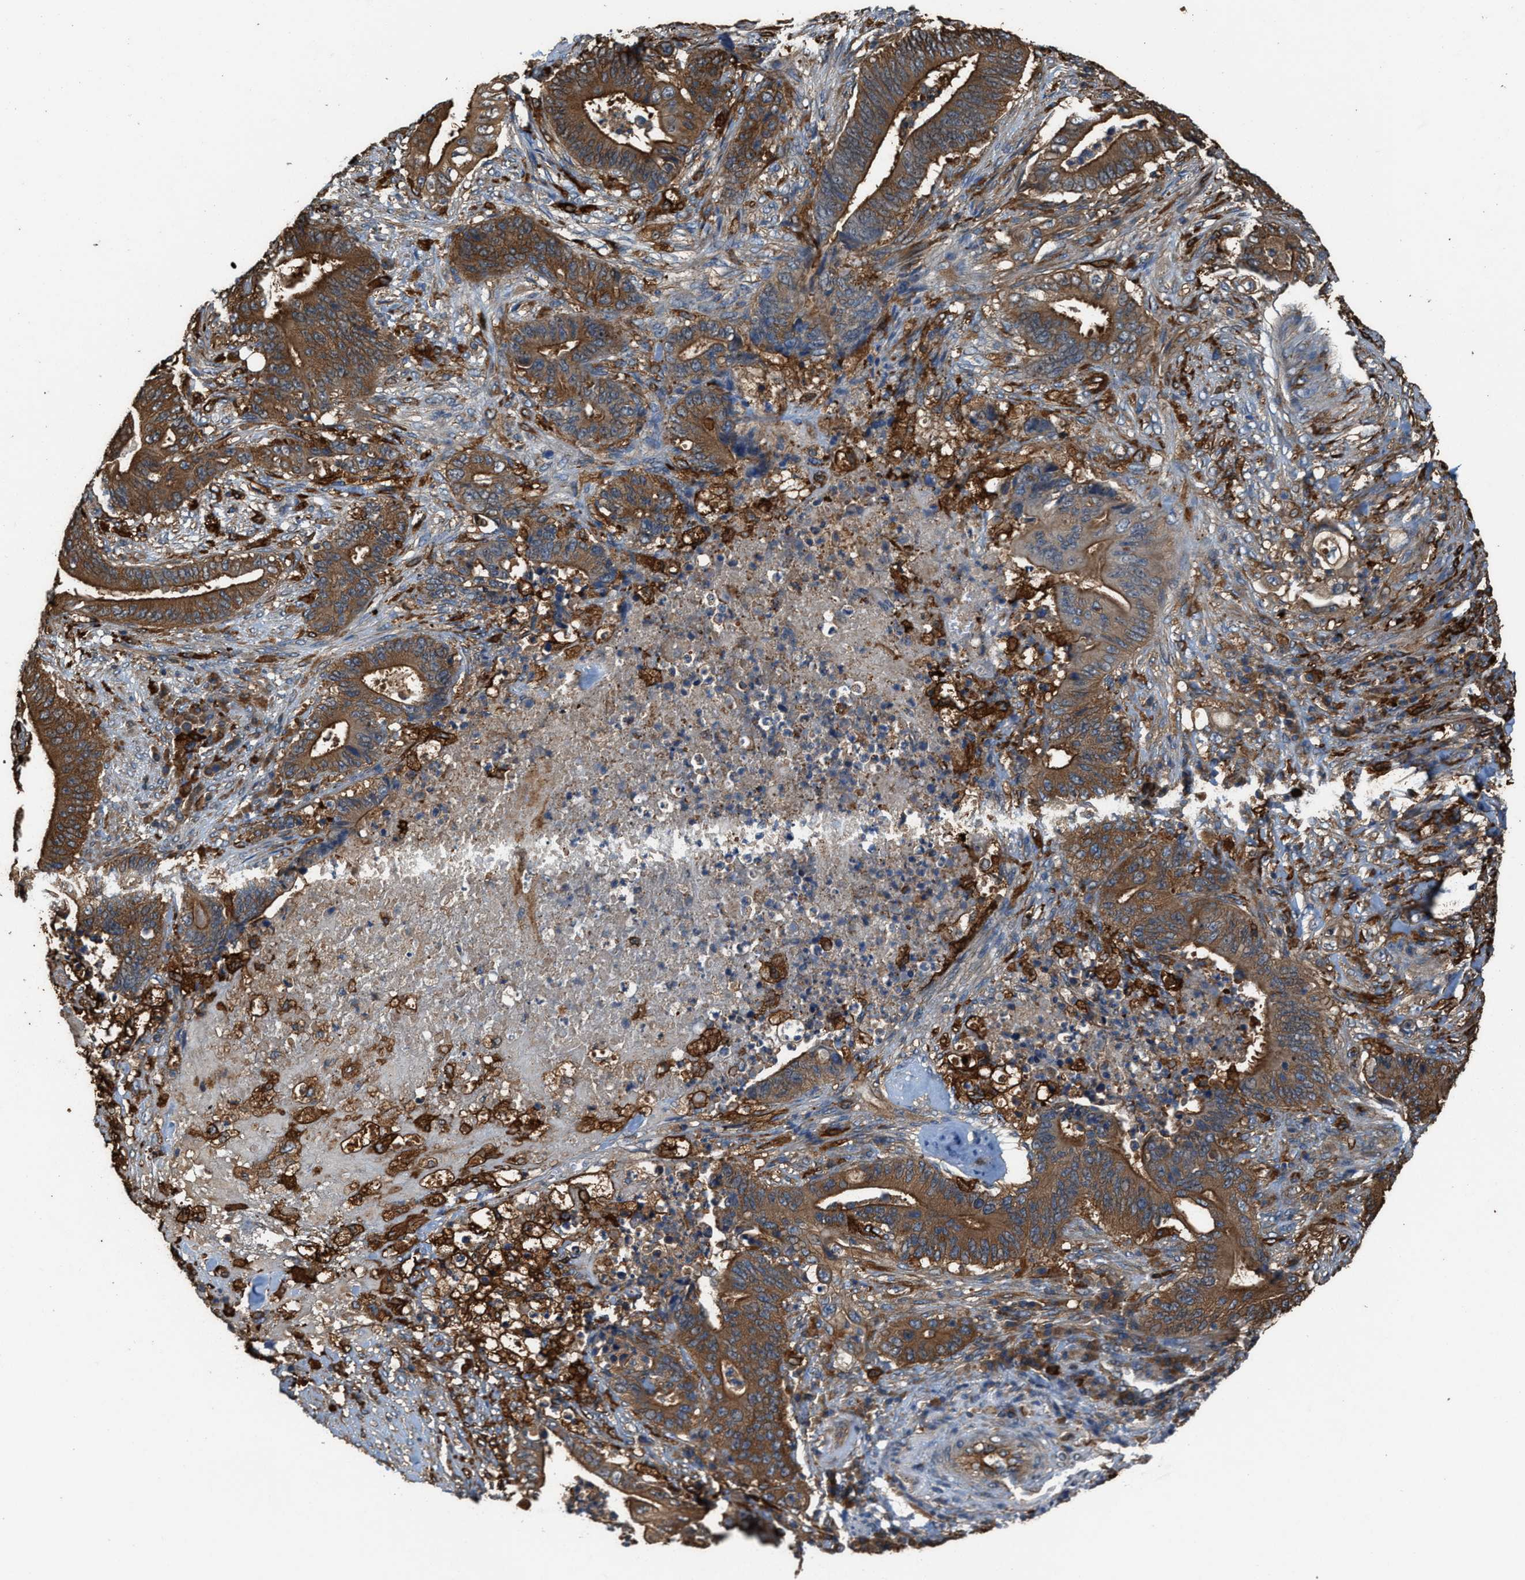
{"staining": {"intensity": "strong", "quantity": ">75%", "location": "cytoplasmic/membranous"}, "tissue": "stomach cancer", "cell_type": "Tumor cells", "image_type": "cancer", "snomed": [{"axis": "morphology", "description": "Adenocarcinoma, NOS"}, {"axis": "topography", "description": "Stomach"}], "caption": "Stomach adenocarcinoma tissue shows strong cytoplasmic/membranous positivity in about >75% of tumor cells, visualized by immunohistochemistry.", "gene": "ATIC", "patient": {"sex": "female", "age": 73}}